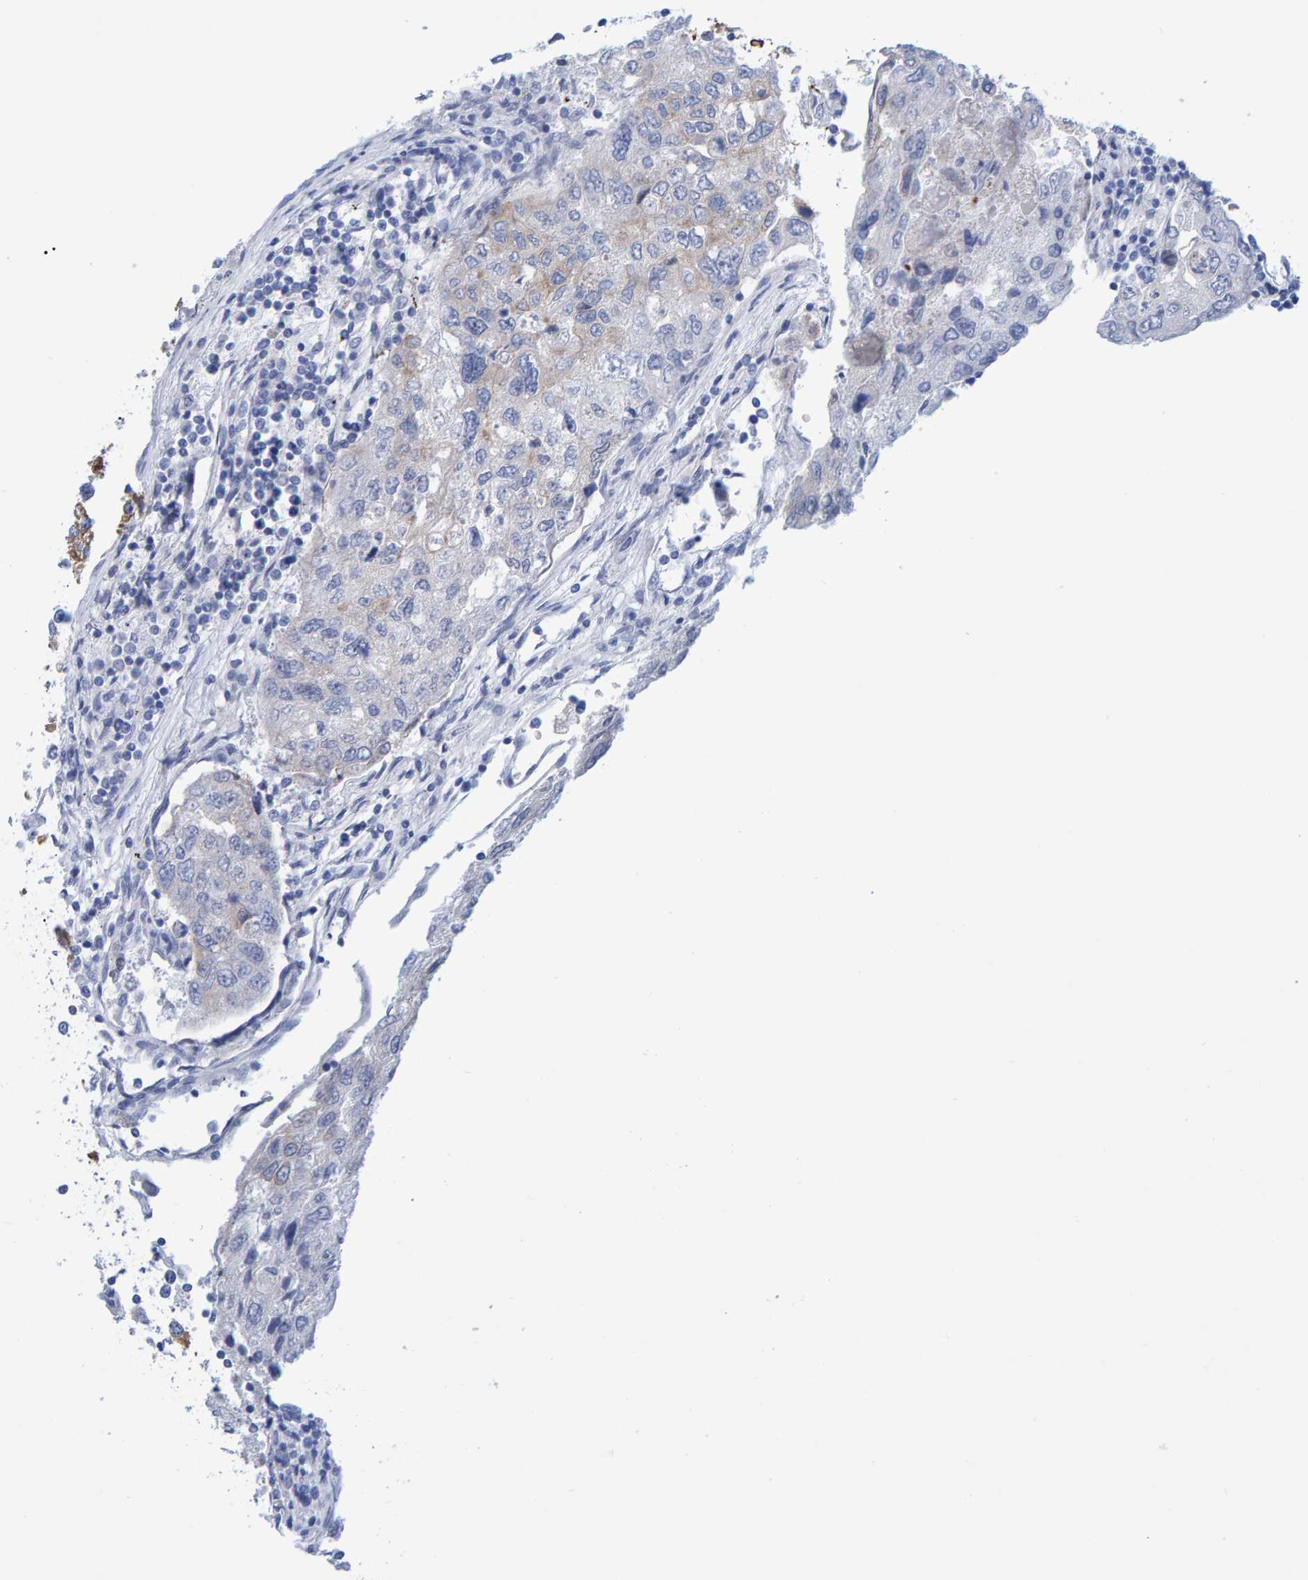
{"staining": {"intensity": "weak", "quantity": "25%-75%", "location": "cytoplasmic/membranous"}, "tissue": "urothelial cancer", "cell_type": "Tumor cells", "image_type": "cancer", "snomed": [{"axis": "morphology", "description": "Urothelial carcinoma, High grade"}, {"axis": "topography", "description": "Lymph node"}, {"axis": "topography", "description": "Urinary bladder"}], "caption": "Brown immunohistochemical staining in human urothelial cancer demonstrates weak cytoplasmic/membranous staining in approximately 25%-75% of tumor cells. (DAB IHC with brightfield microscopy, high magnification).", "gene": "JAKMIP3", "patient": {"sex": "male", "age": 51}}